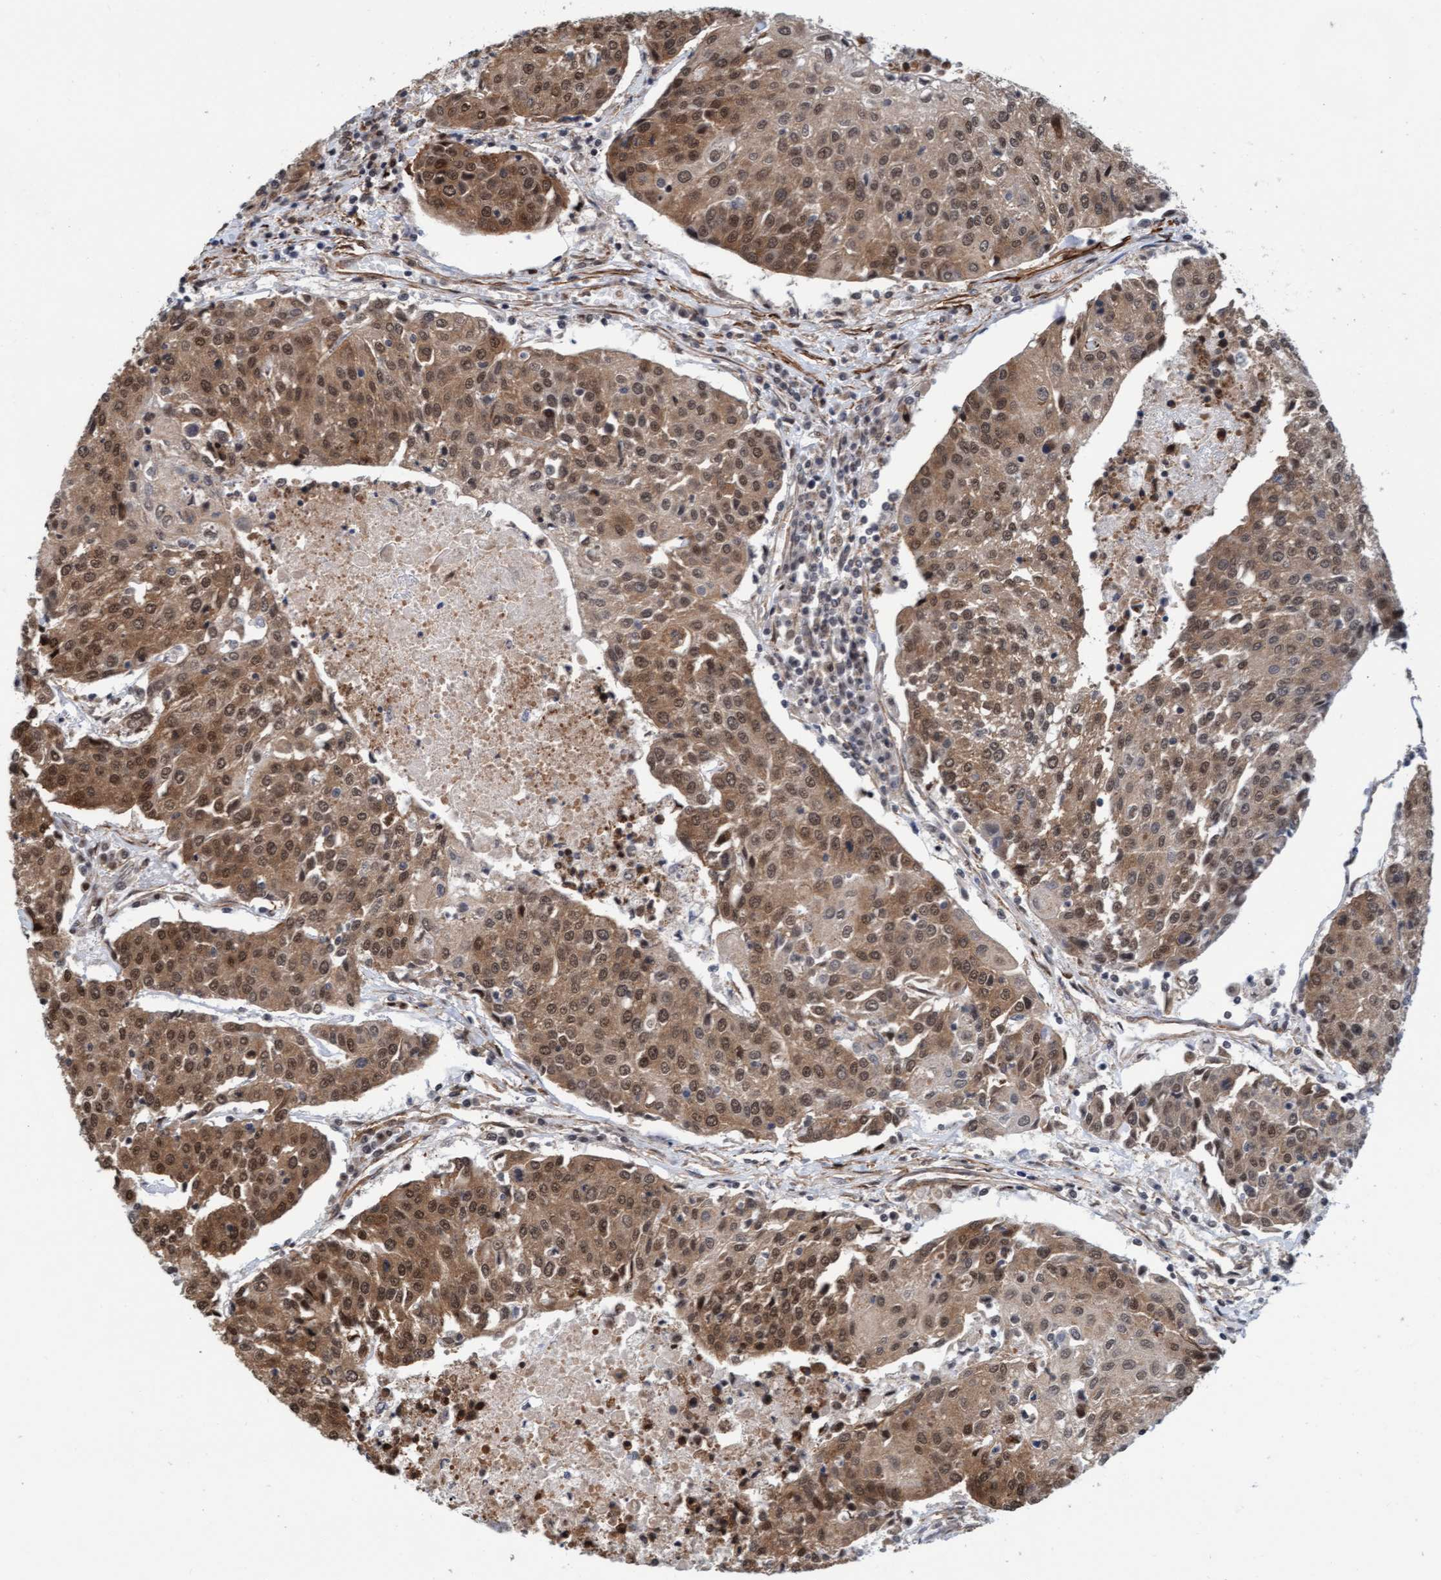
{"staining": {"intensity": "moderate", "quantity": ">75%", "location": "cytoplasmic/membranous,nuclear"}, "tissue": "urothelial cancer", "cell_type": "Tumor cells", "image_type": "cancer", "snomed": [{"axis": "morphology", "description": "Urothelial carcinoma, High grade"}, {"axis": "topography", "description": "Urinary bladder"}], "caption": "A micrograph of urothelial carcinoma (high-grade) stained for a protein displays moderate cytoplasmic/membranous and nuclear brown staining in tumor cells. The protein of interest is shown in brown color, while the nuclei are stained blue.", "gene": "STXBP4", "patient": {"sex": "female", "age": 85}}